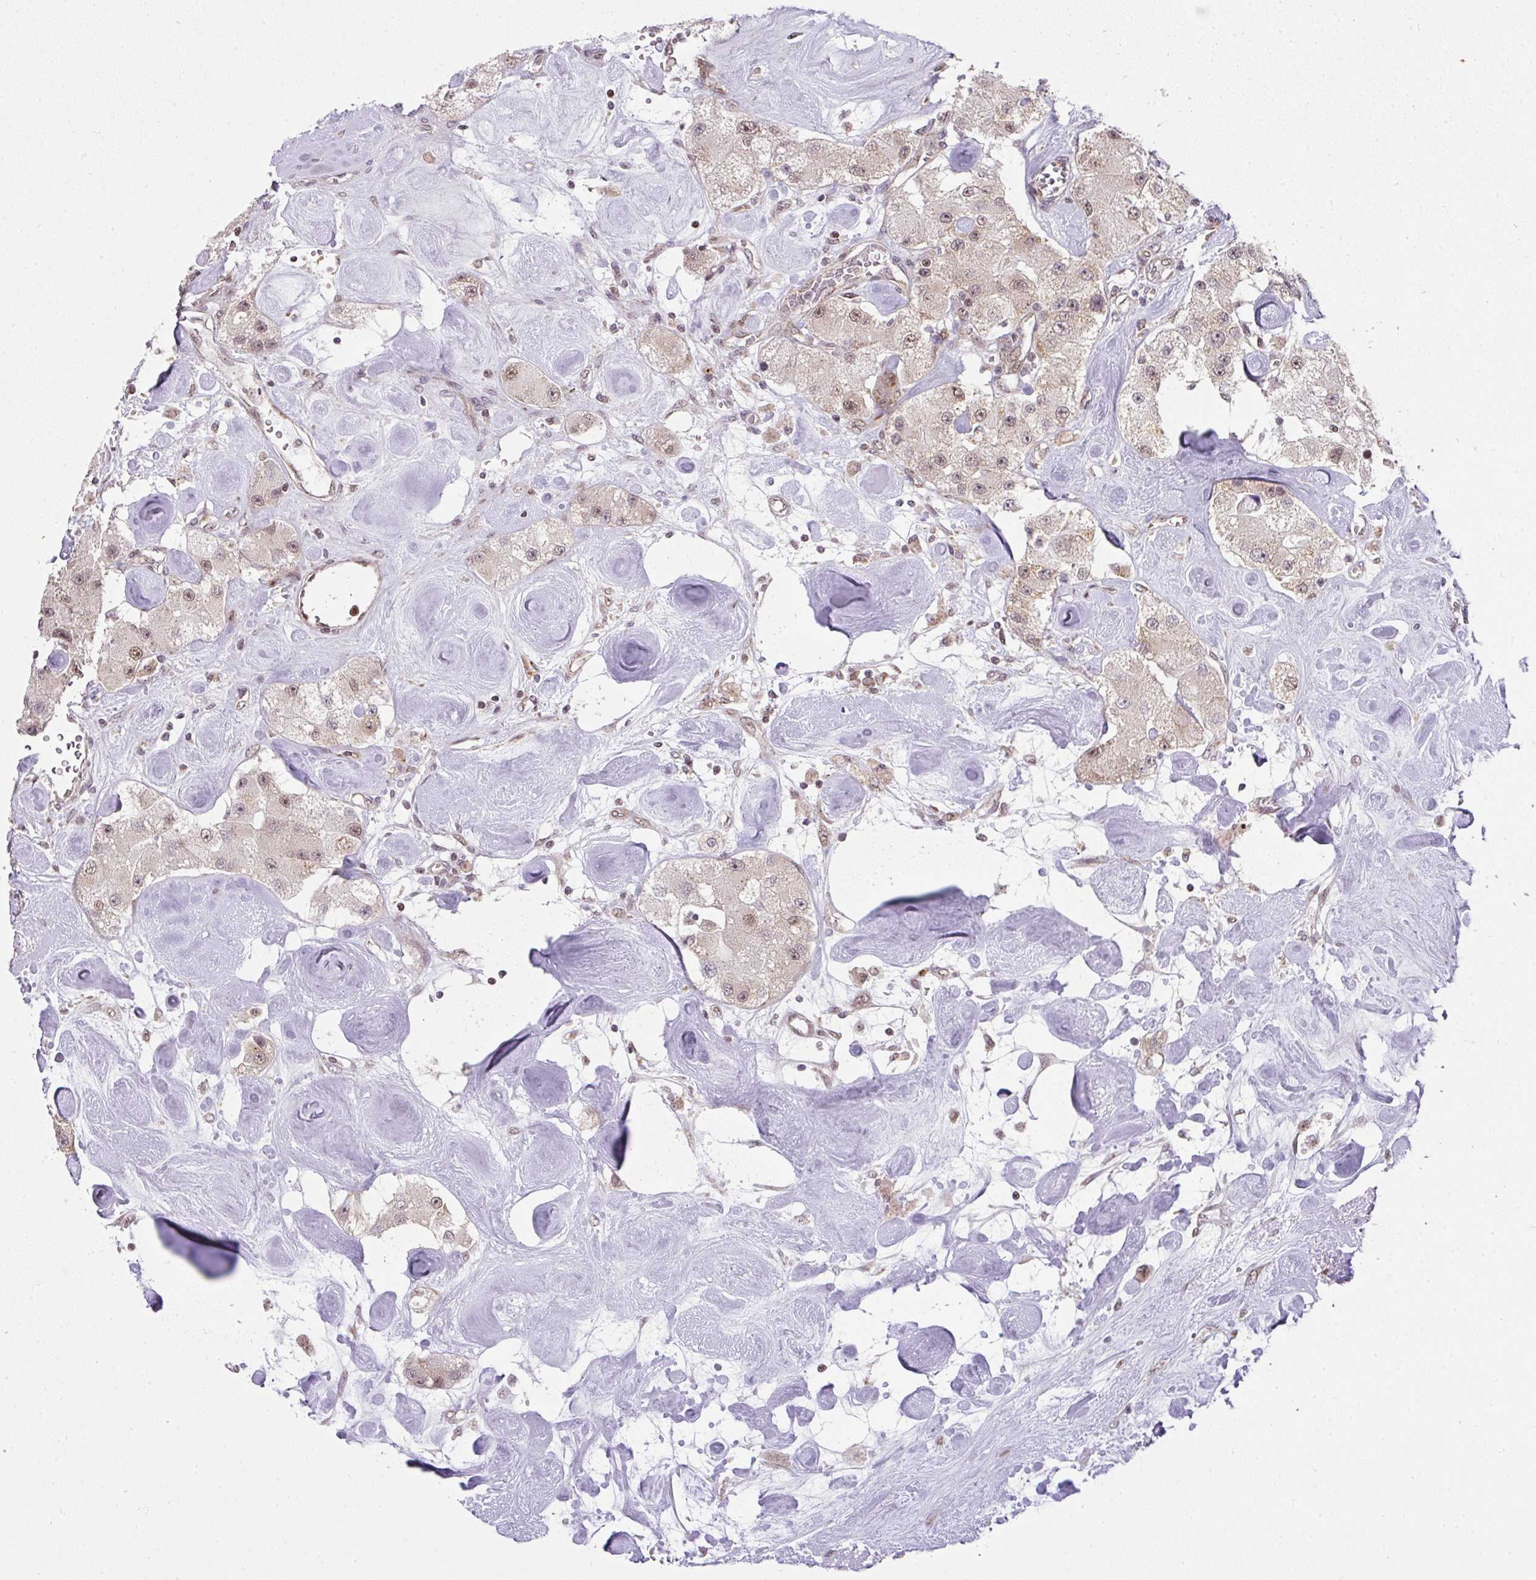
{"staining": {"intensity": "weak", "quantity": ">75%", "location": "cytoplasmic/membranous,nuclear"}, "tissue": "carcinoid", "cell_type": "Tumor cells", "image_type": "cancer", "snomed": [{"axis": "morphology", "description": "Carcinoid, malignant, NOS"}, {"axis": "topography", "description": "Pancreas"}], "caption": "Immunohistochemical staining of human carcinoid exhibits low levels of weak cytoplasmic/membranous and nuclear protein staining in approximately >75% of tumor cells.", "gene": "PLK1", "patient": {"sex": "male", "age": 41}}